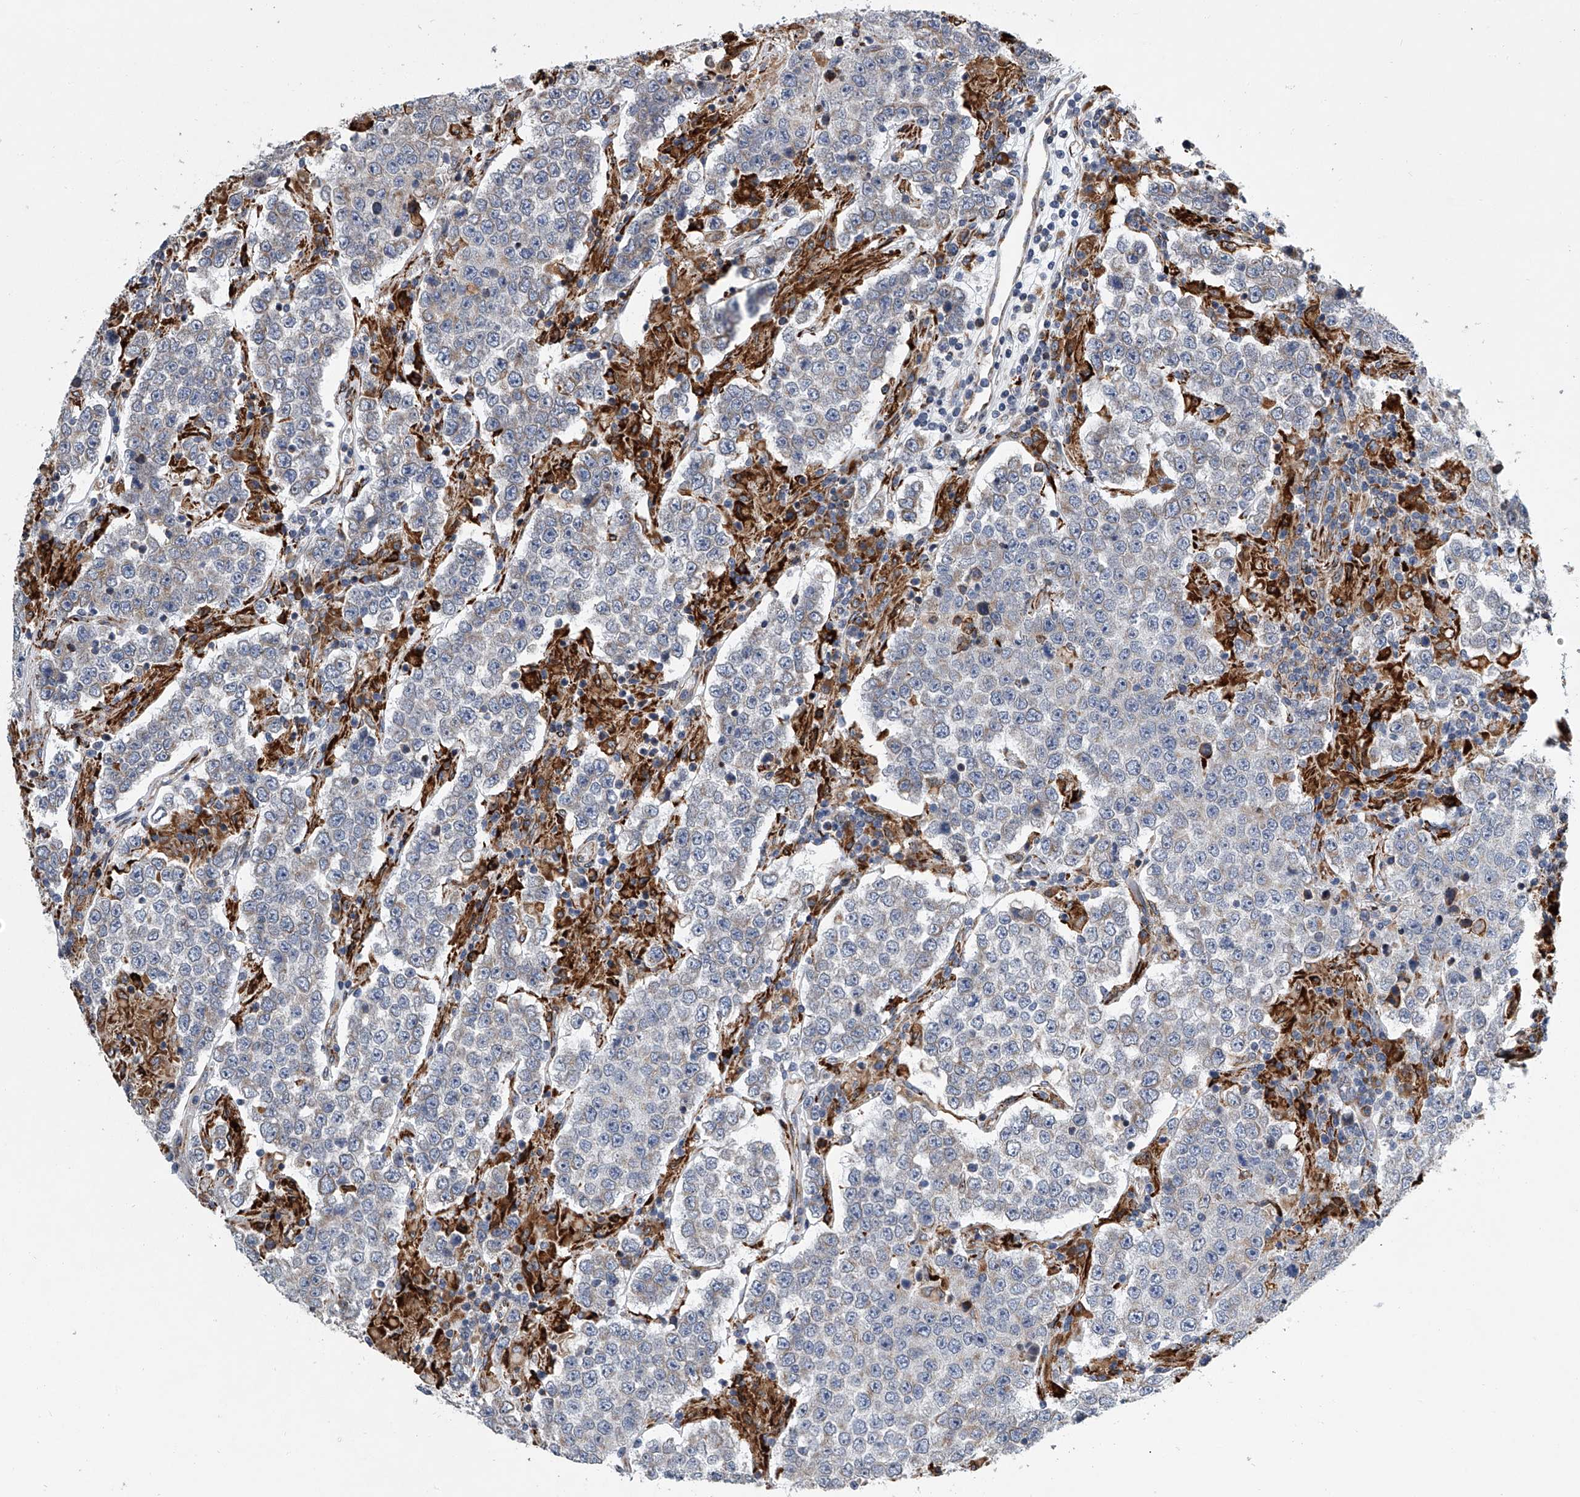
{"staining": {"intensity": "negative", "quantity": "none", "location": "none"}, "tissue": "testis cancer", "cell_type": "Tumor cells", "image_type": "cancer", "snomed": [{"axis": "morphology", "description": "Normal tissue, NOS"}, {"axis": "morphology", "description": "Urothelial carcinoma, High grade"}, {"axis": "morphology", "description": "Seminoma, NOS"}, {"axis": "morphology", "description": "Carcinoma, Embryonal, NOS"}, {"axis": "topography", "description": "Urinary bladder"}, {"axis": "topography", "description": "Testis"}], "caption": "There is no significant expression in tumor cells of testis cancer (urothelial carcinoma (high-grade)). (IHC, brightfield microscopy, high magnification).", "gene": "TMEM63C", "patient": {"sex": "male", "age": 41}}